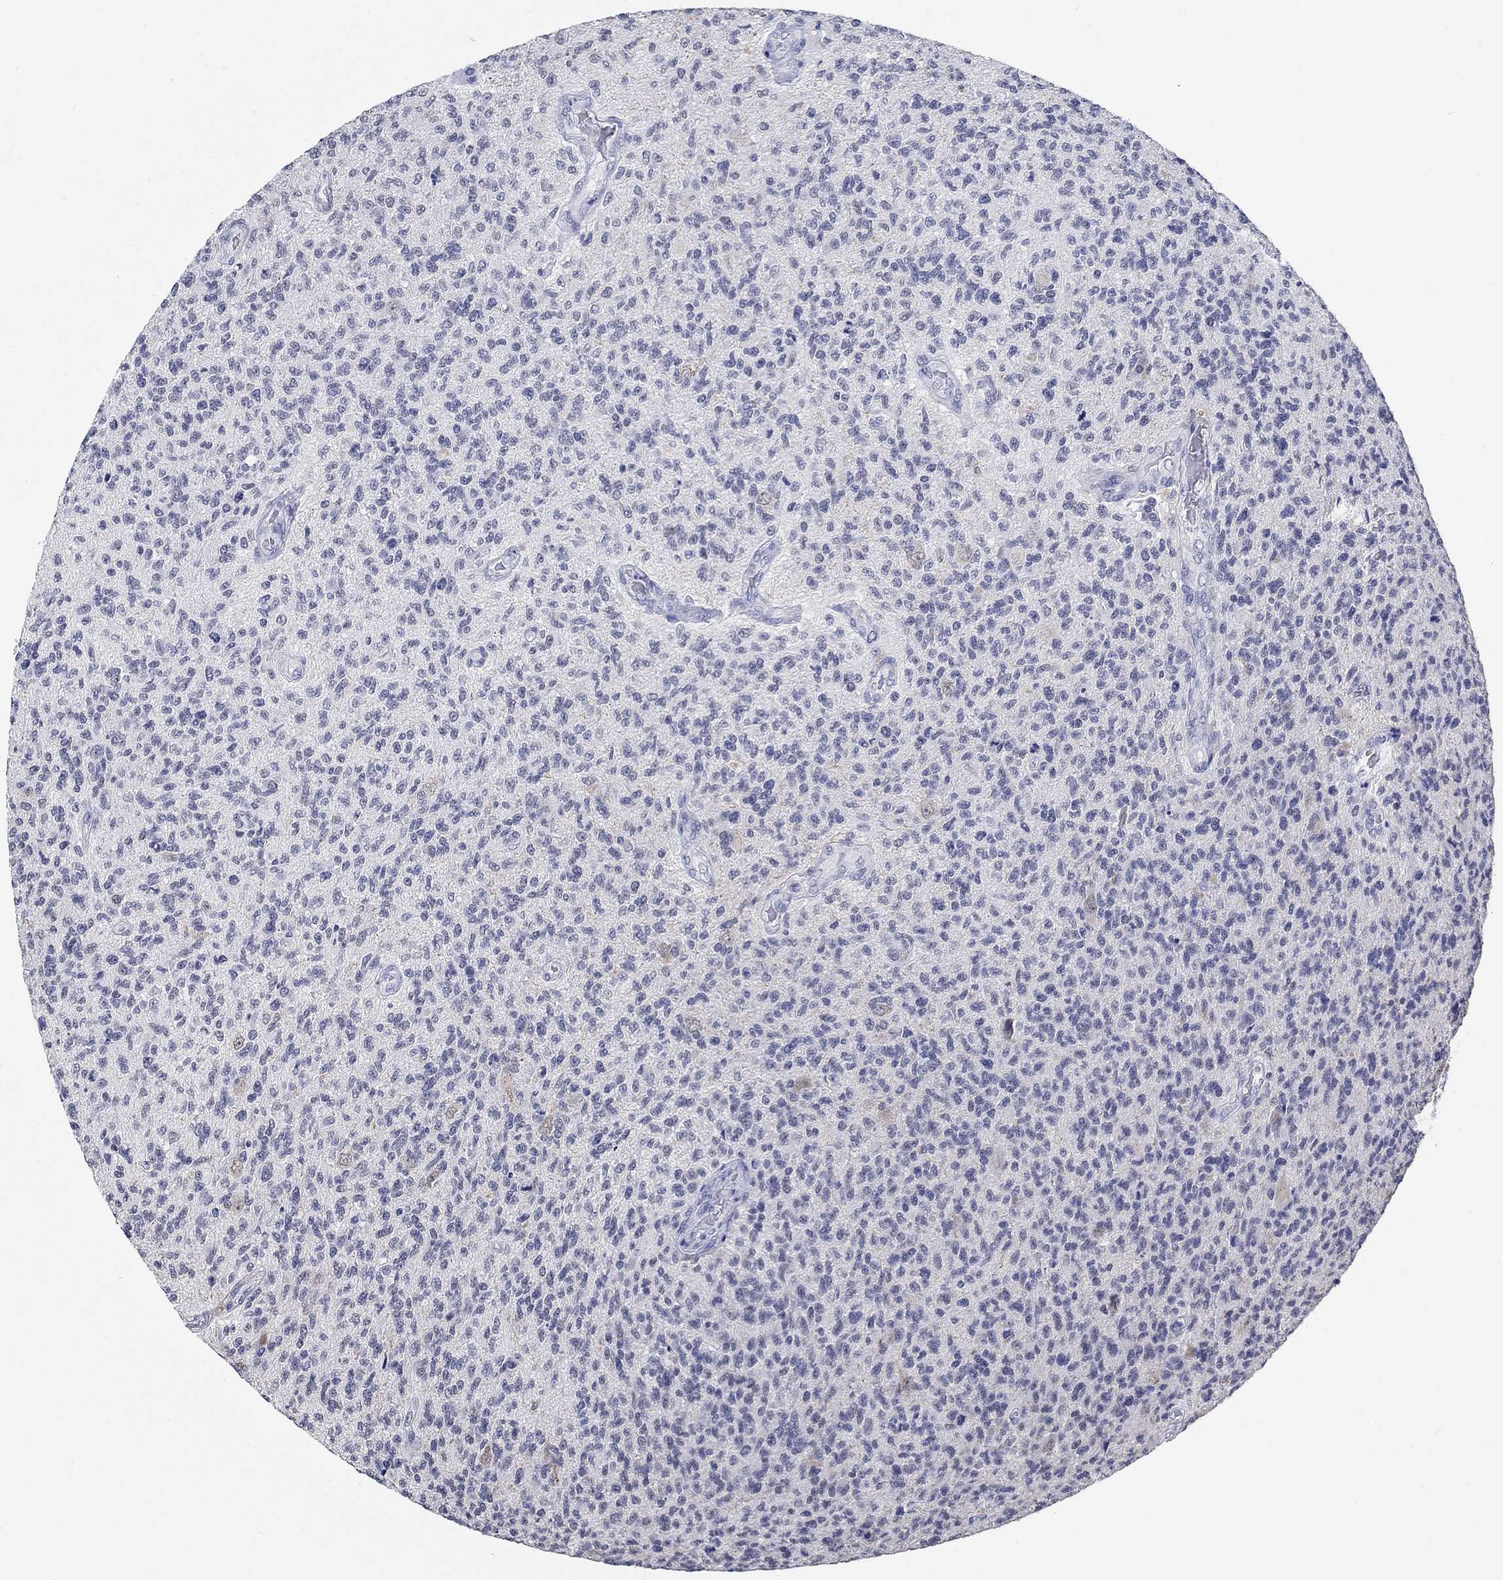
{"staining": {"intensity": "negative", "quantity": "none", "location": "none"}, "tissue": "glioma", "cell_type": "Tumor cells", "image_type": "cancer", "snomed": [{"axis": "morphology", "description": "Glioma, malignant, High grade"}, {"axis": "topography", "description": "Brain"}], "caption": "This photomicrograph is of high-grade glioma (malignant) stained with IHC to label a protein in brown with the nuclei are counter-stained blue. There is no staining in tumor cells.", "gene": "ANKS1B", "patient": {"sex": "male", "age": 56}}